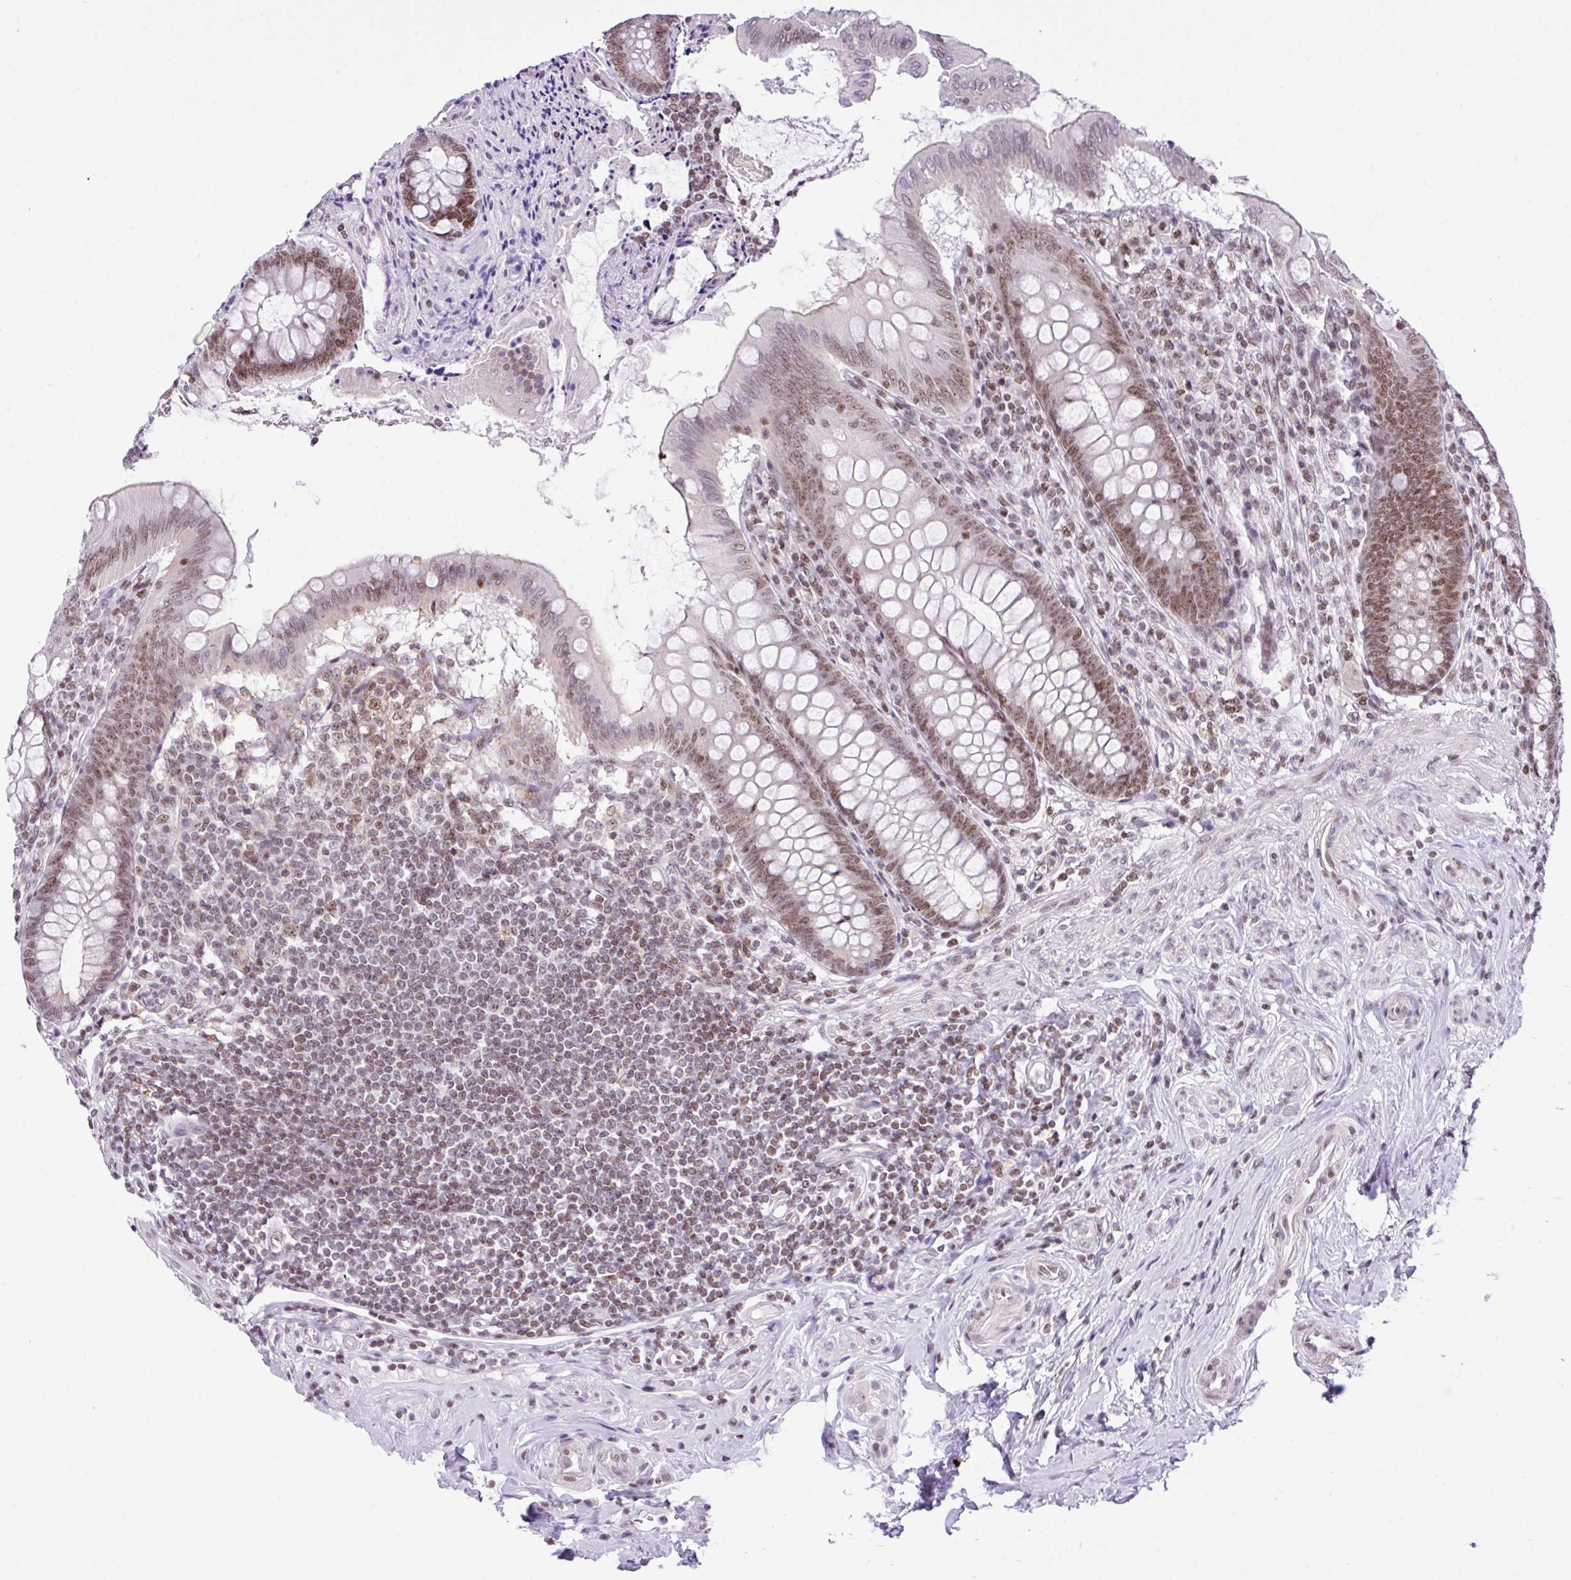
{"staining": {"intensity": "moderate", "quantity": ">75%", "location": "nuclear"}, "tissue": "appendix", "cell_type": "Glandular cells", "image_type": "normal", "snomed": [{"axis": "morphology", "description": "Normal tissue, NOS"}, {"axis": "topography", "description": "Appendix"}], "caption": "Normal appendix demonstrates moderate nuclear staining in about >75% of glandular cells.", "gene": "CCDC137", "patient": {"sex": "female", "age": 51}}